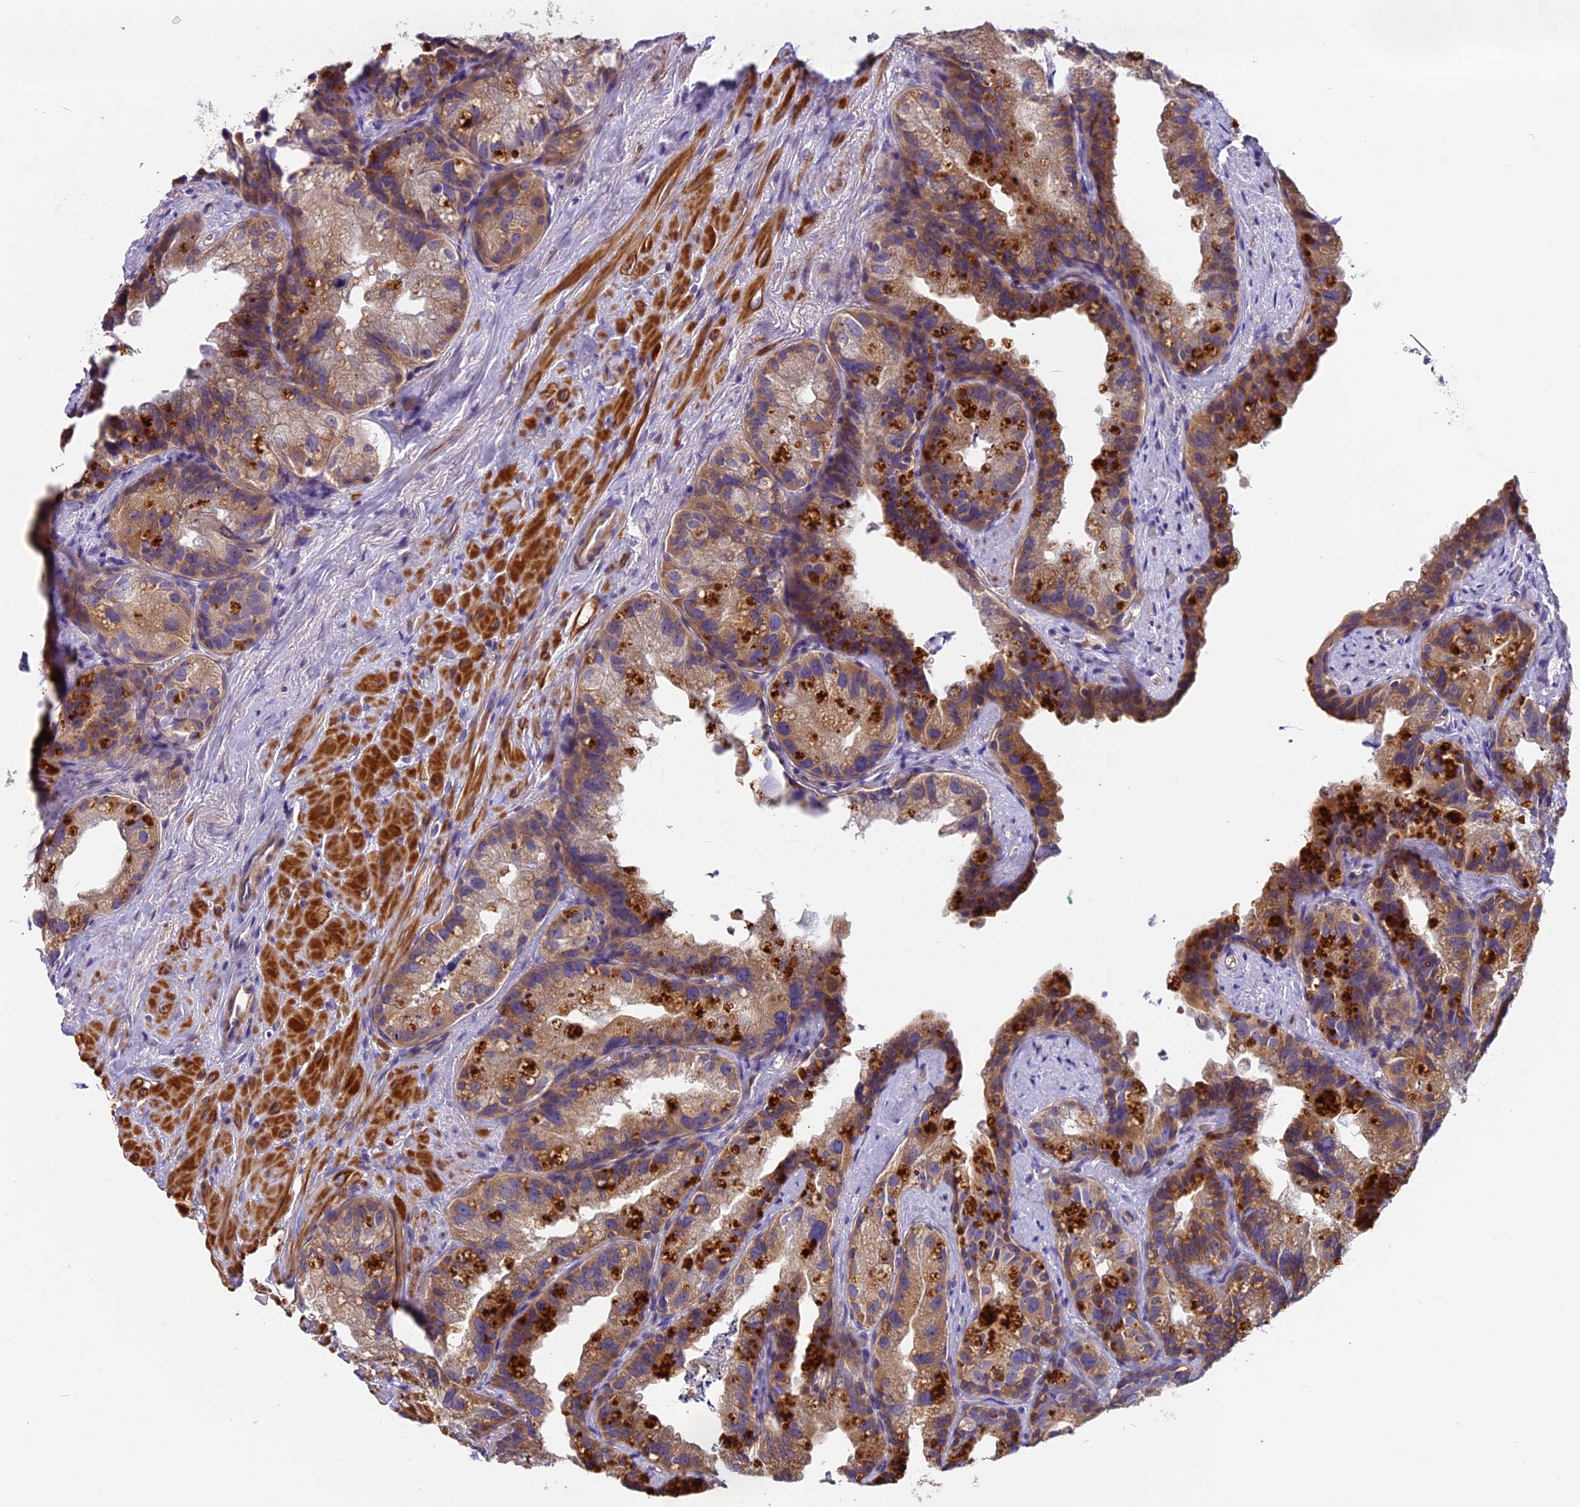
{"staining": {"intensity": "moderate", "quantity": ">75%", "location": "cytoplasmic/membranous"}, "tissue": "prostate cancer", "cell_type": "Tumor cells", "image_type": "cancer", "snomed": [{"axis": "morphology", "description": "Normal tissue, NOS"}, {"axis": "morphology", "description": "Adenocarcinoma, Low grade"}, {"axis": "topography", "description": "Prostate"}], "caption": "The histopathology image reveals a brown stain indicating the presence of a protein in the cytoplasmic/membranous of tumor cells in adenocarcinoma (low-grade) (prostate). The staining was performed using DAB, with brown indicating positive protein expression. Nuclei are stained blue with hematoxylin.", "gene": "FAM98C", "patient": {"sex": "male", "age": 72}}